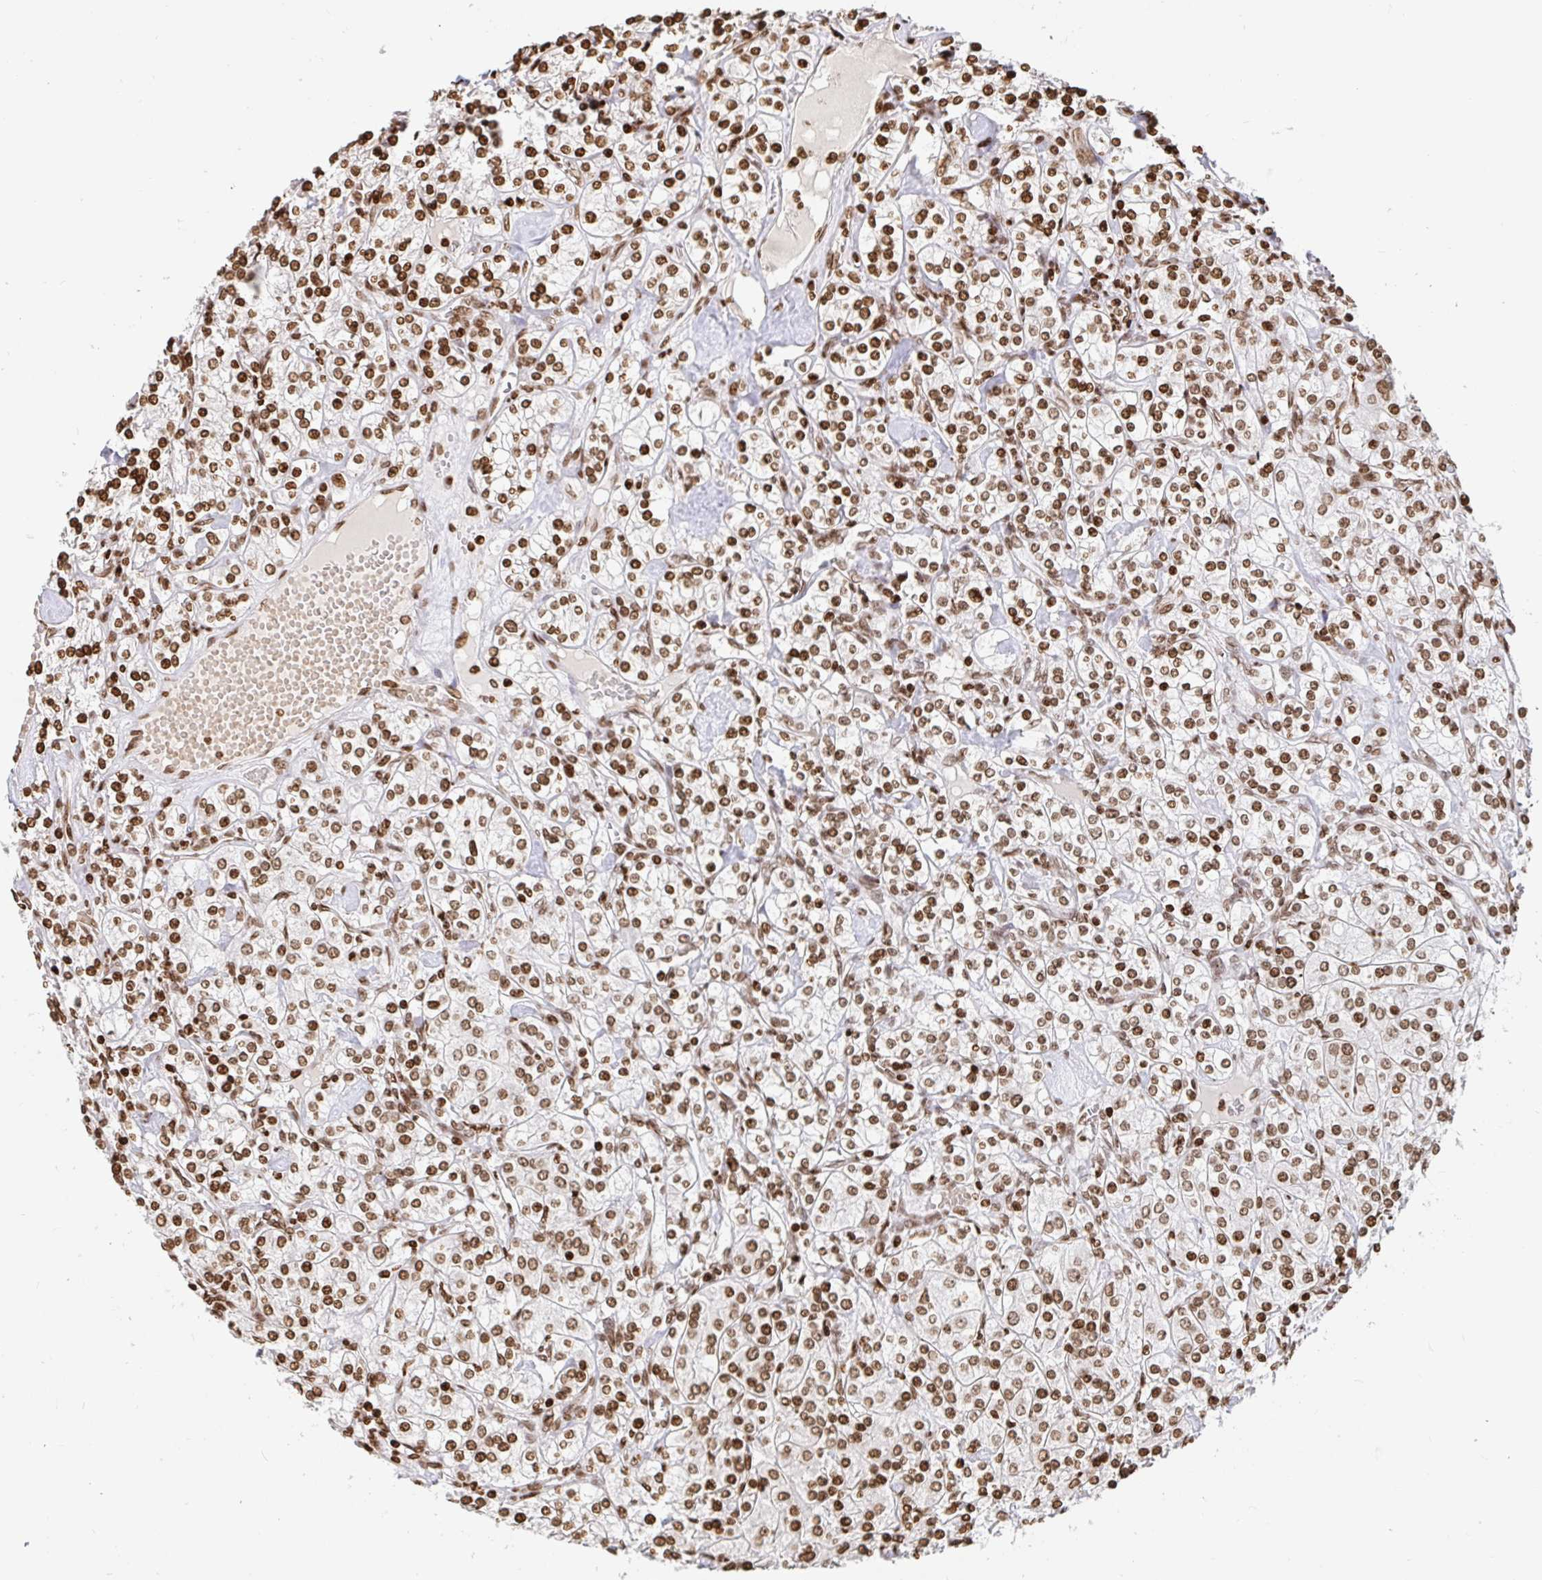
{"staining": {"intensity": "moderate", "quantity": ">75%", "location": "nuclear"}, "tissue": "renal cancer", "cell_type": "Tumor cells", "image_type": "cancer", "snomed": [{"axis": "morphology", "description": "Adenocarcinoma, NOS"}, {"axis": "topography", "description": "Kidney"}], "caption": "A medium amount of moderate nuclear staining is seen in about >75% of tumor cells in adenocarcinoma (renal) tissue.", "gene": "H2BC5", "patient": {"sex": "male", "age": 77}}